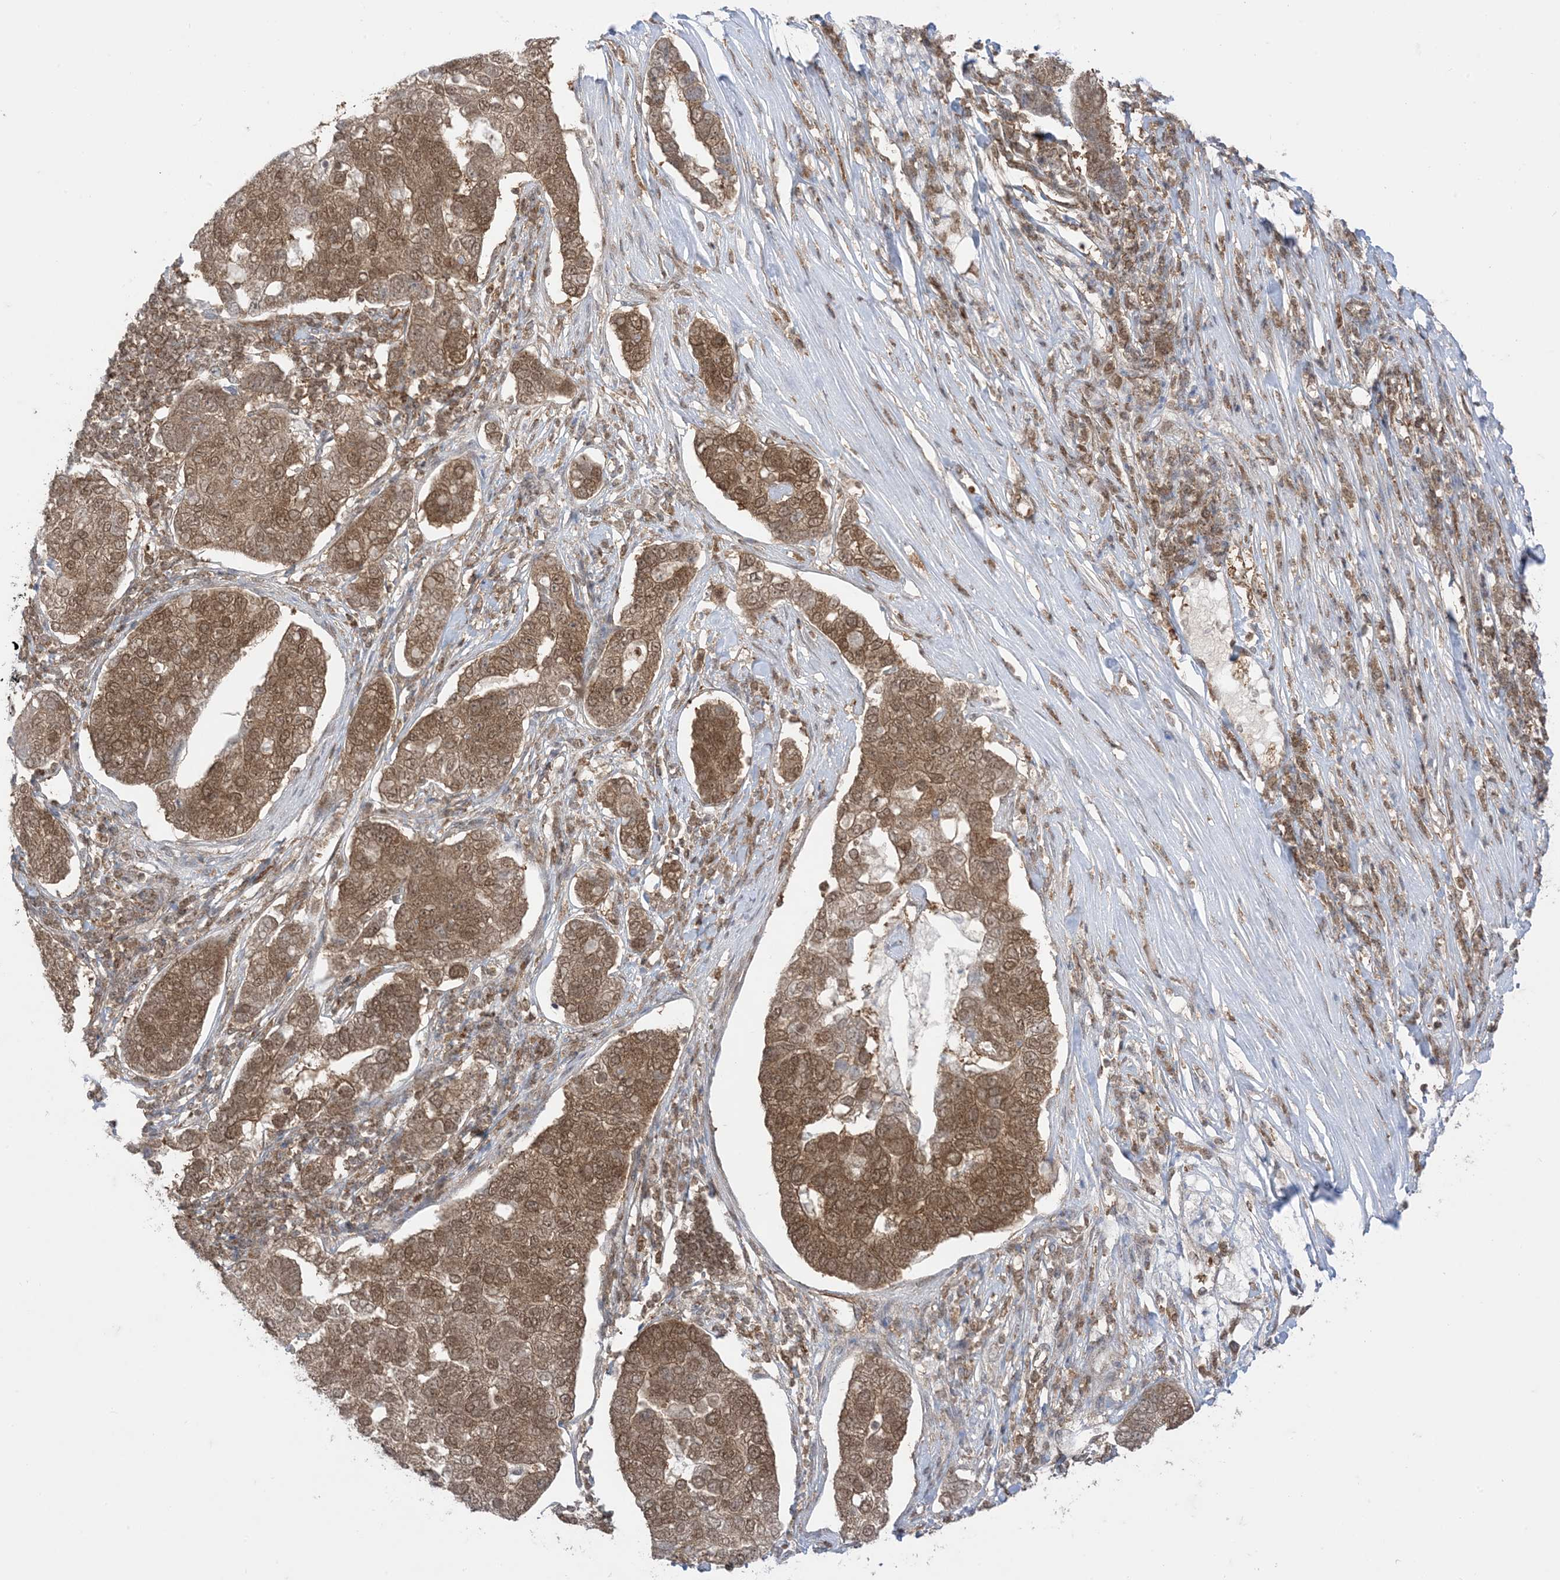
{"staining": {"intensity": "moderate", "quantity": ">75%", "location": "cytoplasmic/membranous,nuclear"}, "tissue": "pancreatic cancer", "cell_type": "Tumor cells", "image_type": "cancer", "snomed": [{"axis": "morphology", "description": "Adenocarcinoma, NOS"}, {"axis": "topography", "description": "Pancreas"}], "caption": "Pancreatic cancer (adenocarcinoma) stained for a protein (brown) exhibits moderate cytoplasmic/membranous and nuclear positive staining in about >75% of tumor cells.", "gene": "PTPA", "patient": {"sex": "female", "age": 61}}